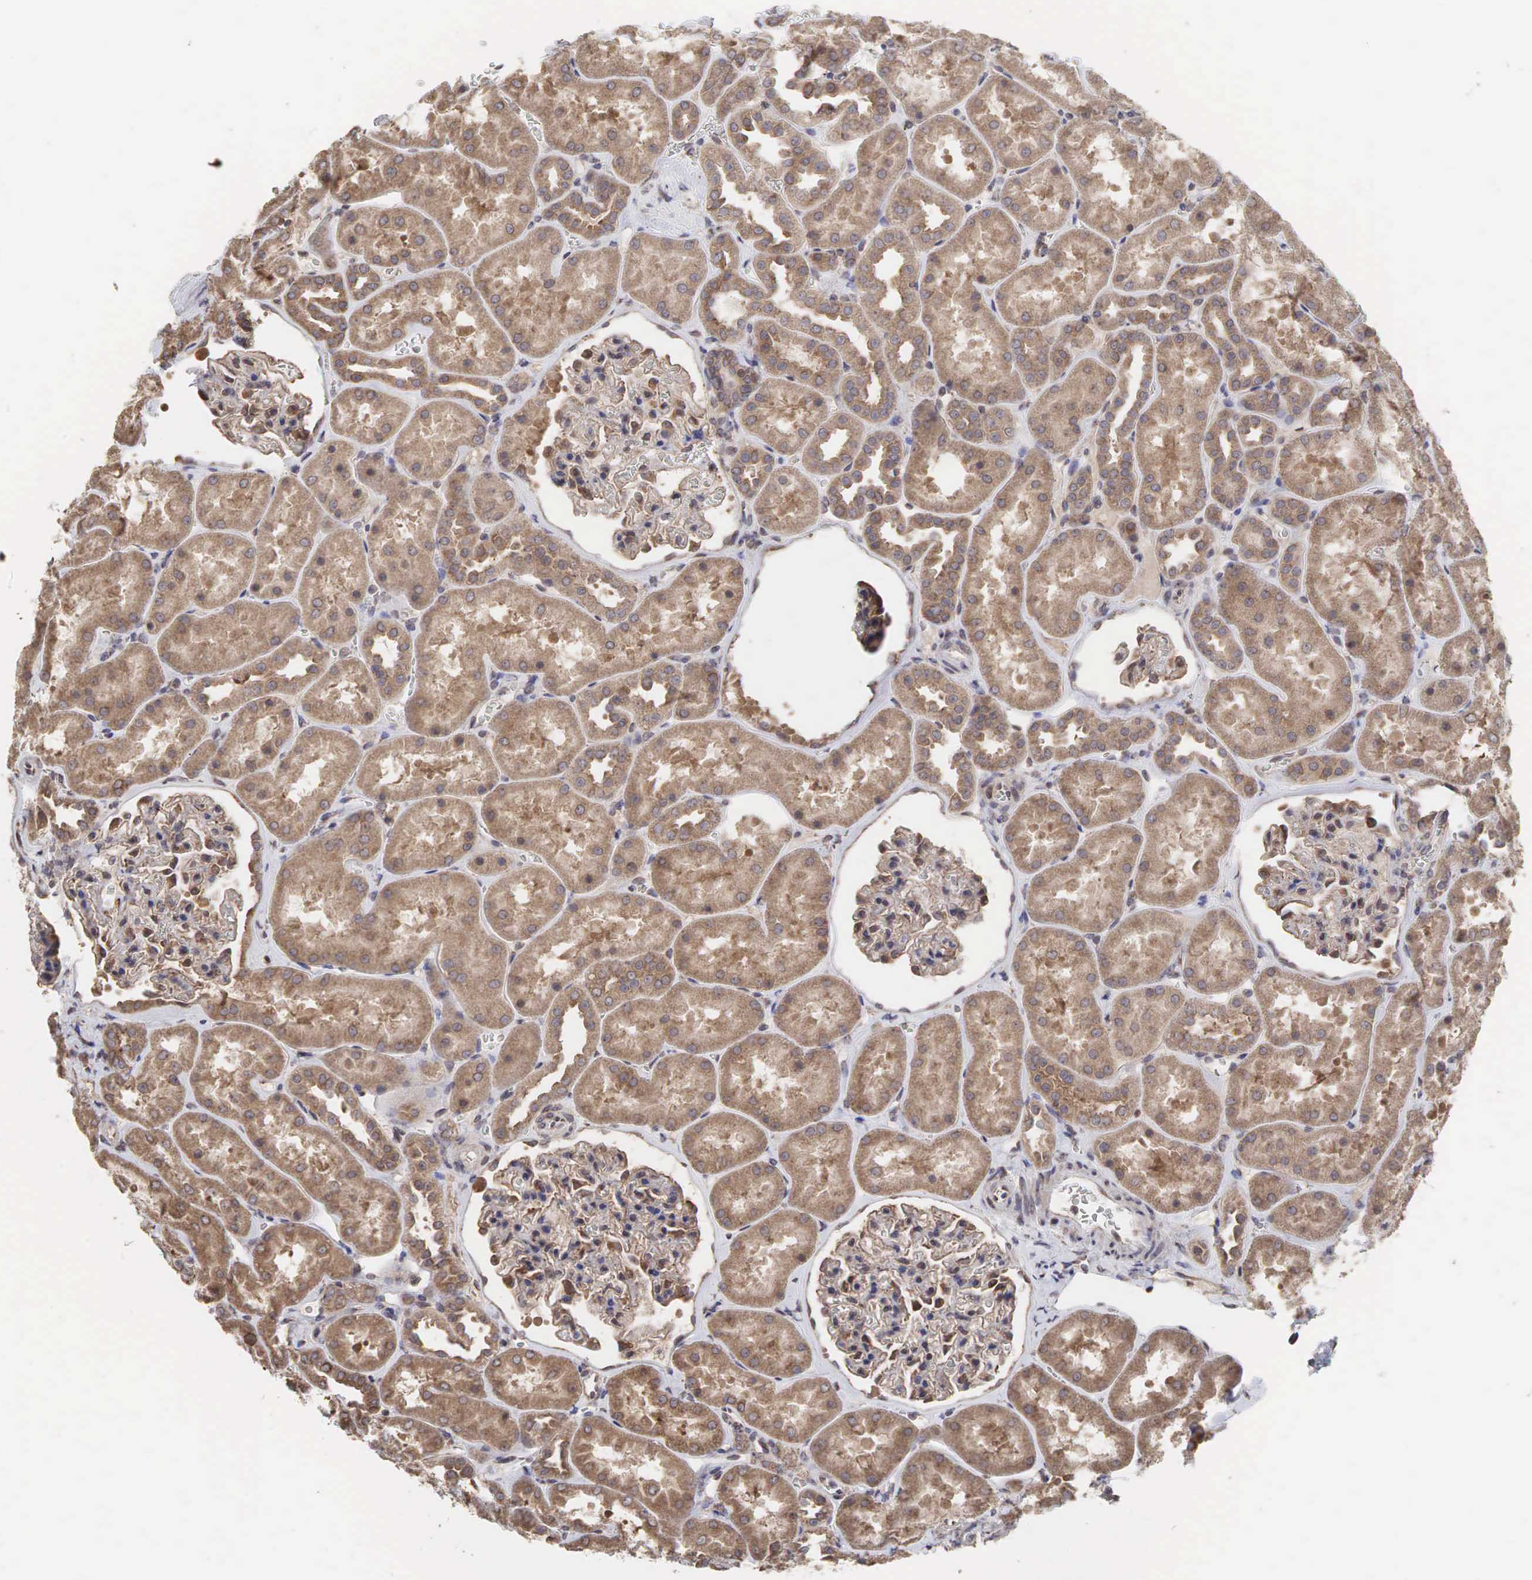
{"staining": {"intensity": "moderate", "quantity": "<25%", "location": "cytoplasmic/membranous,nuclear"}, "tissue": "kidney", "cell_type": "Cells in glomeruli", "image_type": "normal", "snomed": [{"axis": "morphology", "description": "Normal tissue, NOS"}, {"axis": "topography", "description": "Kidney"}], "caption": "Protein analysis of benign kidney demonstrates moderate cytoplasmic/membranous,nuclear staining in about <25% of cells in glomeruli. (DAB (3,3'-diaminobenzidine) IHC with brightfield microscopy, high magnification).", "gene": "PABPC5", "patient": {"sex": "female", "age": 52}}